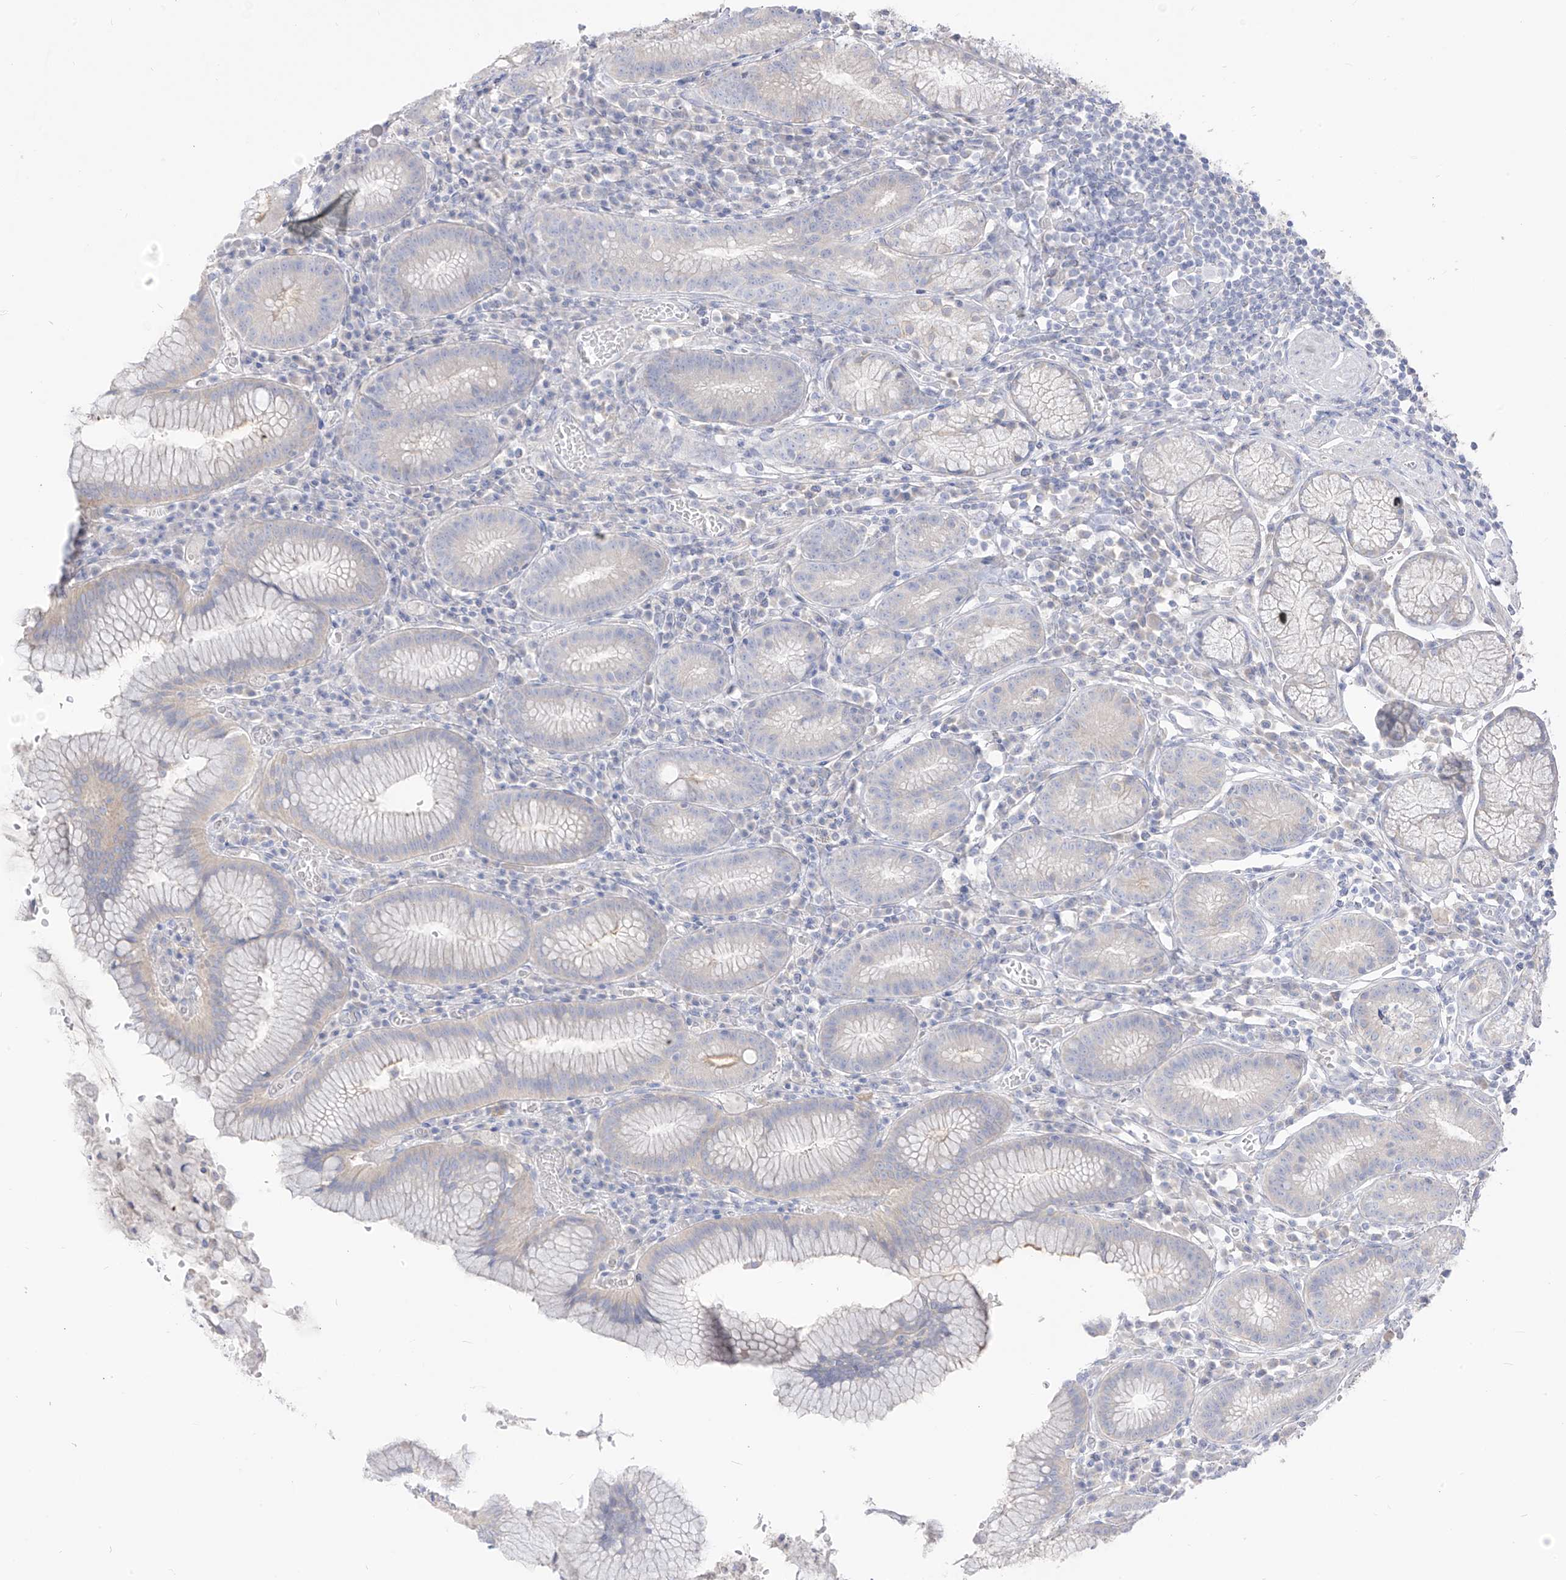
{"staining": {"intensity": "negative", "quantity": "none", "location": "none"}, "tissue": "stomach", "cell_type": "Glandular cells", "image_type": "normal", "snomed": [{"axis": "morphology", "description": "Normal tissue, NOS"}, {"axis": "topography", "description": "Stomach"}], "caption": "DAB (3,3'-diaminobenzidine) immunohistochemical staining of normal stomach displays no significant positivity in glandular cells. The staining was performed using DAB (3,3'-diaminobenzidine) to visualize the protein expression in brown, while the nuclei were stained in blue with hematoxylin (Magnification: 20x).", "gene": "ARHGEF40", "patient": {"sex": "male", "age": 55}}